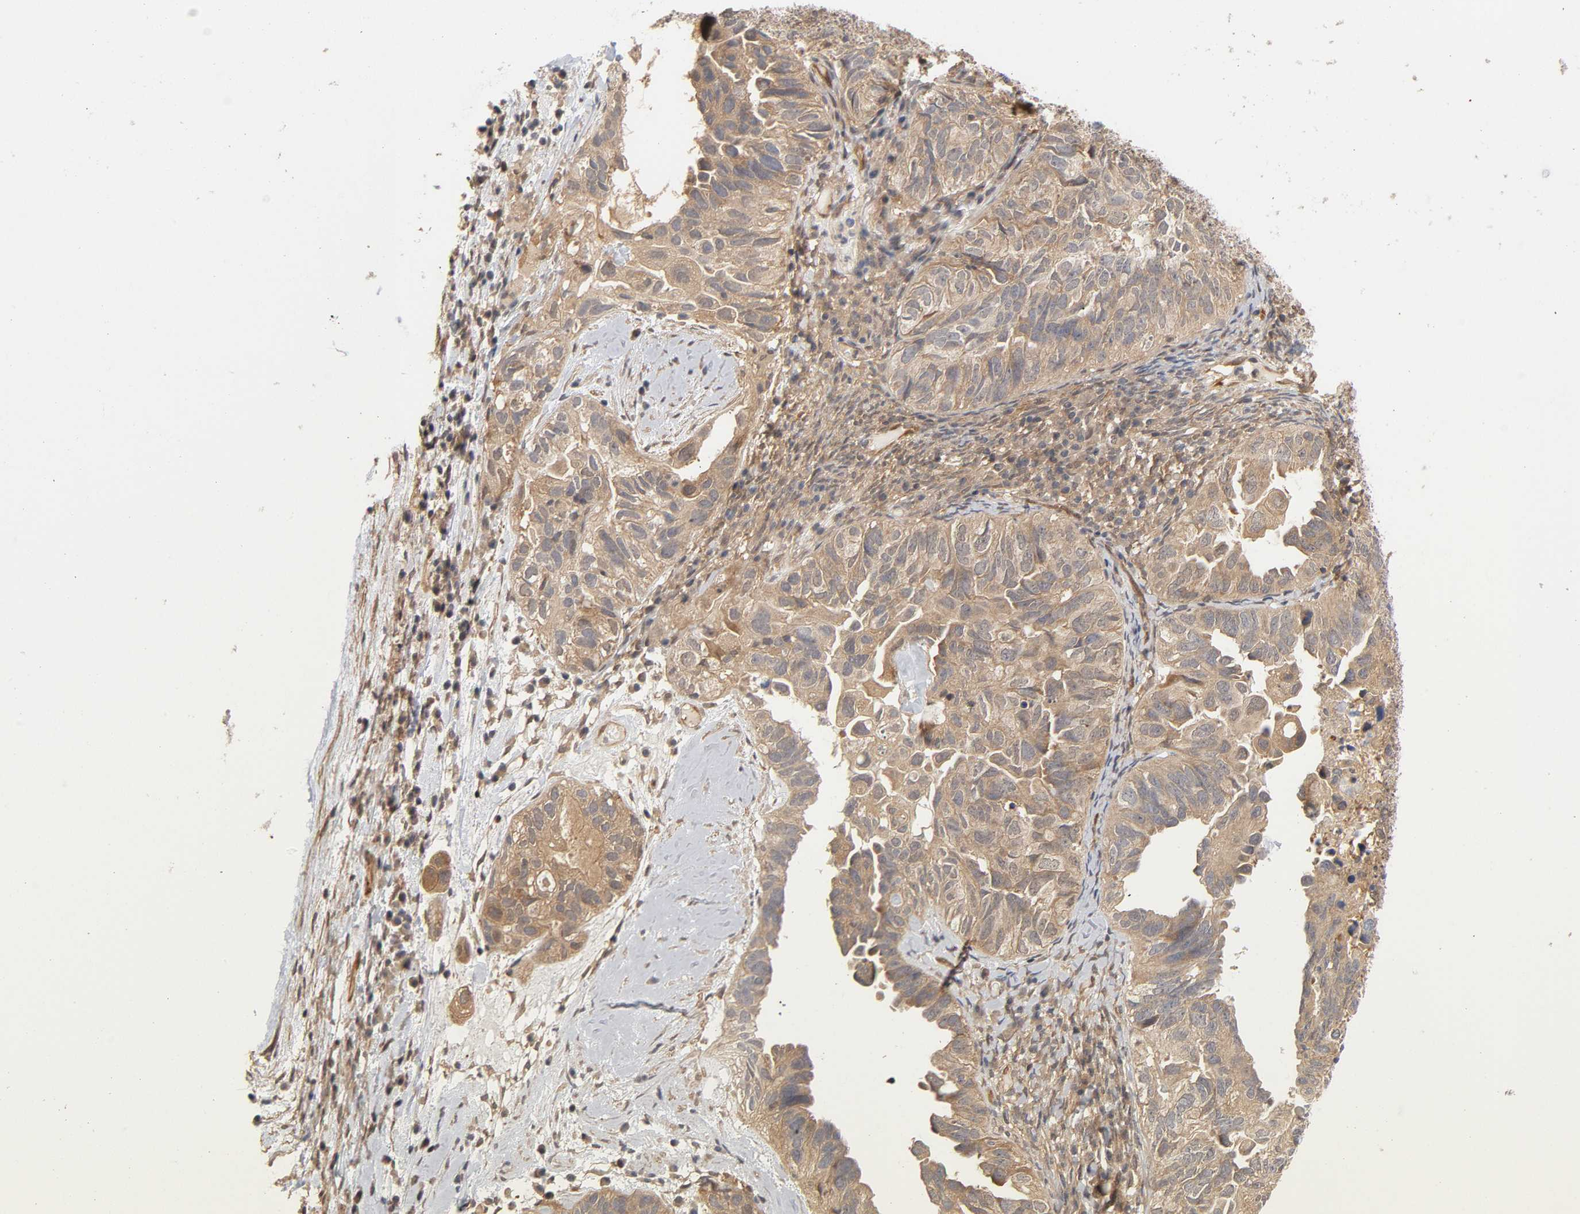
{"staining": {"intensity": "weak", "quantity": ">75%", "location": "cytoplasmic/membranous"}, "tissue": "ovarian cancer", "cell_type": "Tumor cells", "image_type": "cancer", "snomed": [{"axis": "morphology", "description": "Cystadenocarcinoma, serous, NOS"}, {"axis": "topography", "description": "Ovary"}], "caption": "About >75% of tumor cells in serous cystadenocarcinoma (ovarian) reveal weak cytoplasmic/membranous protein staining as visualized by brown immunohistochemical staining.", "gene": "CDC37", "patient": {"sex": "female", "age": 82}}